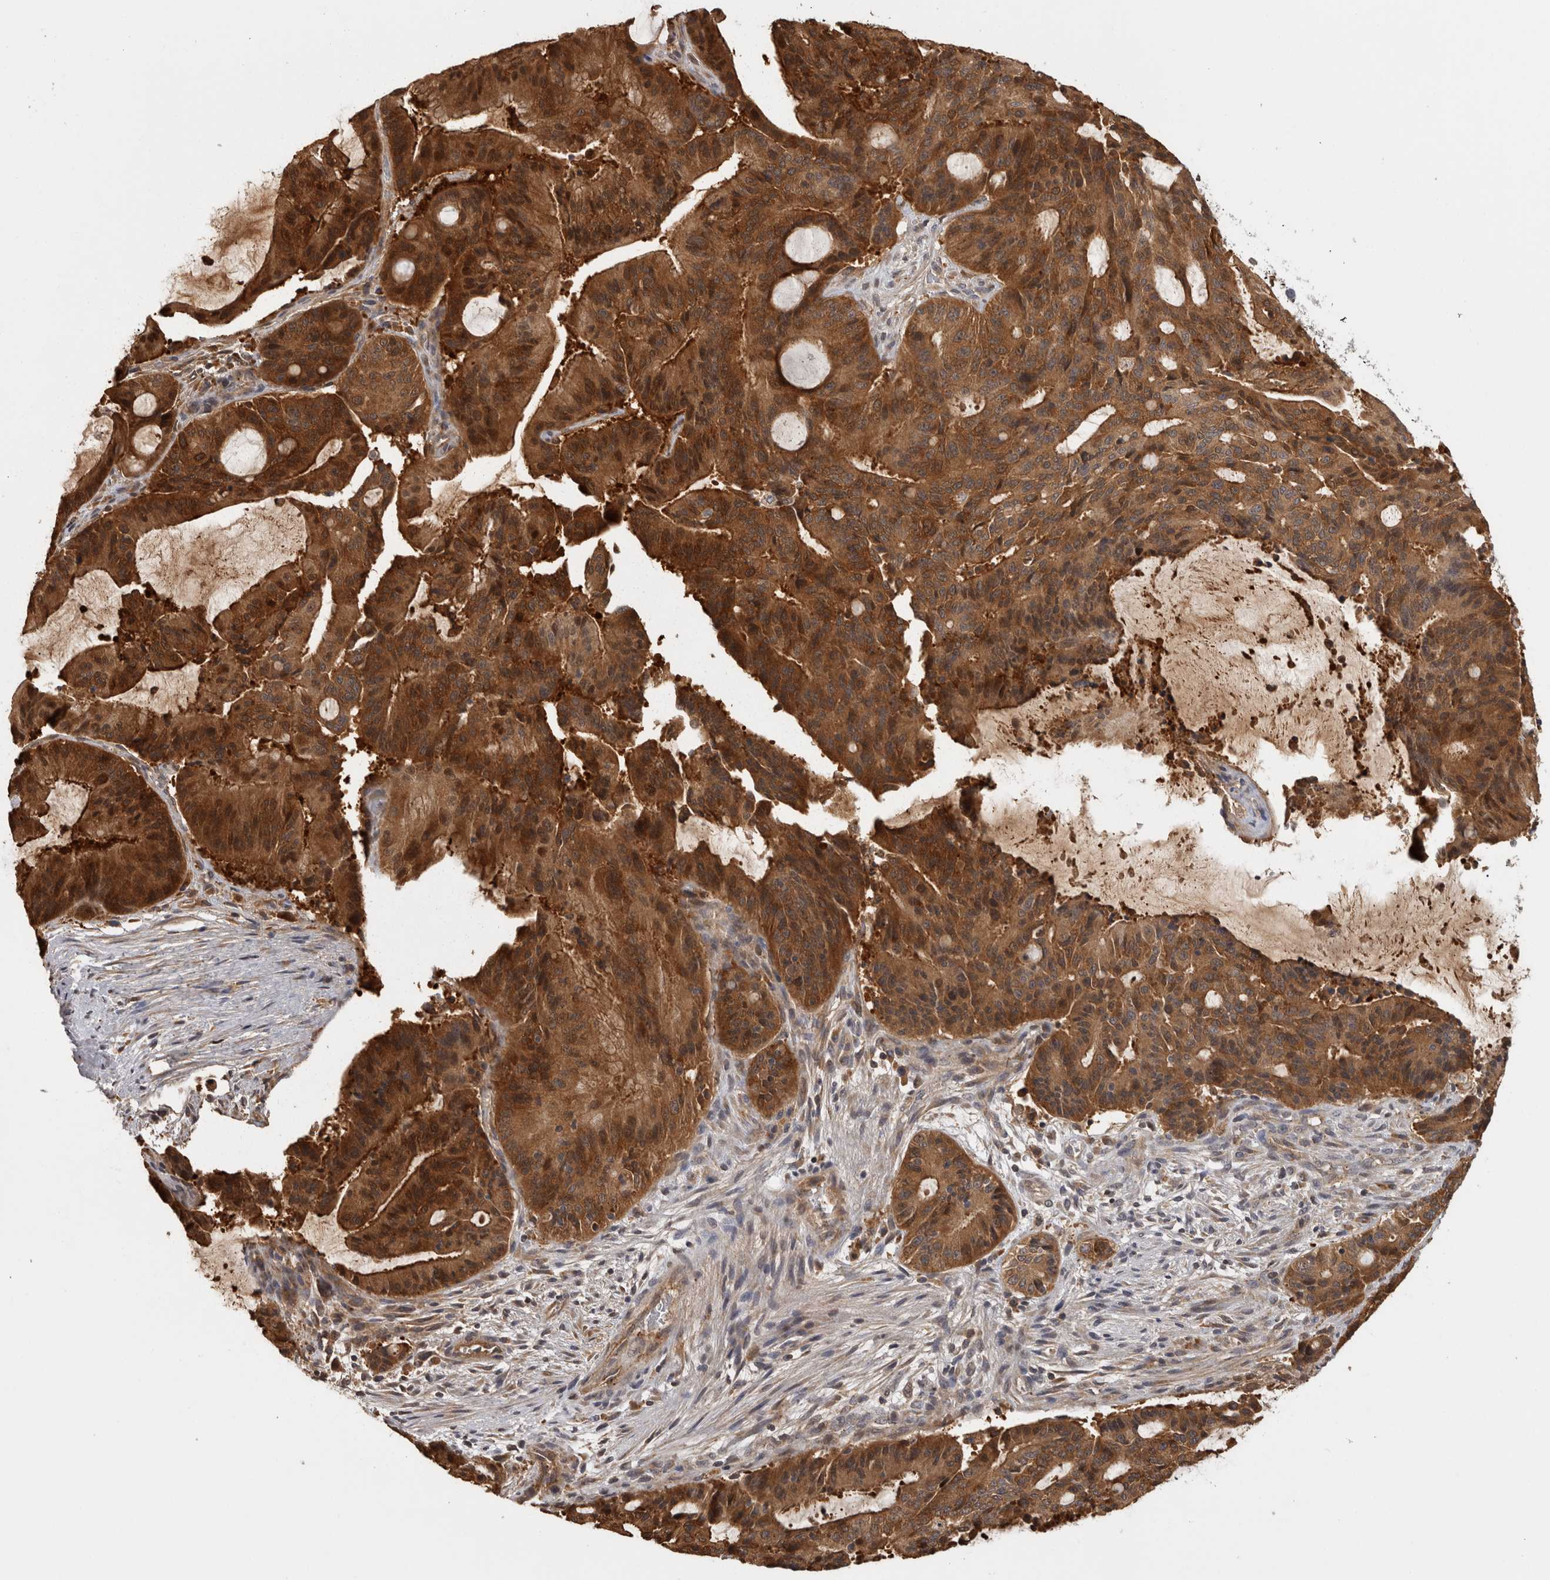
{"staining": {"intensity": "strong", "quantity": ">75%", "location": "cytoplasmic/membranous,nuclear"}, "tissue": "liver cancer", "cell_type": "Tumor cells", "image_type": "cancer", "snomed": [{"axis": "morphology", "description": "Normal tissue, NOS"}, {"axis": "morphology", "description": "Cholangiocarcinoma"}, {"axis": "topography", "description": "Liver"}, {"axis": "topography", "description": "Peripheral nerve tissue"}], "caption": "Immunohistochemical staining of human cholangiocarcinoma (liver) displays high levels of strong cytoplasmic/membranous and nuclear staining in about >75% of tumor cells.", "gene": "ACAT2", "patient": {"sex": "female", "age": 73}}